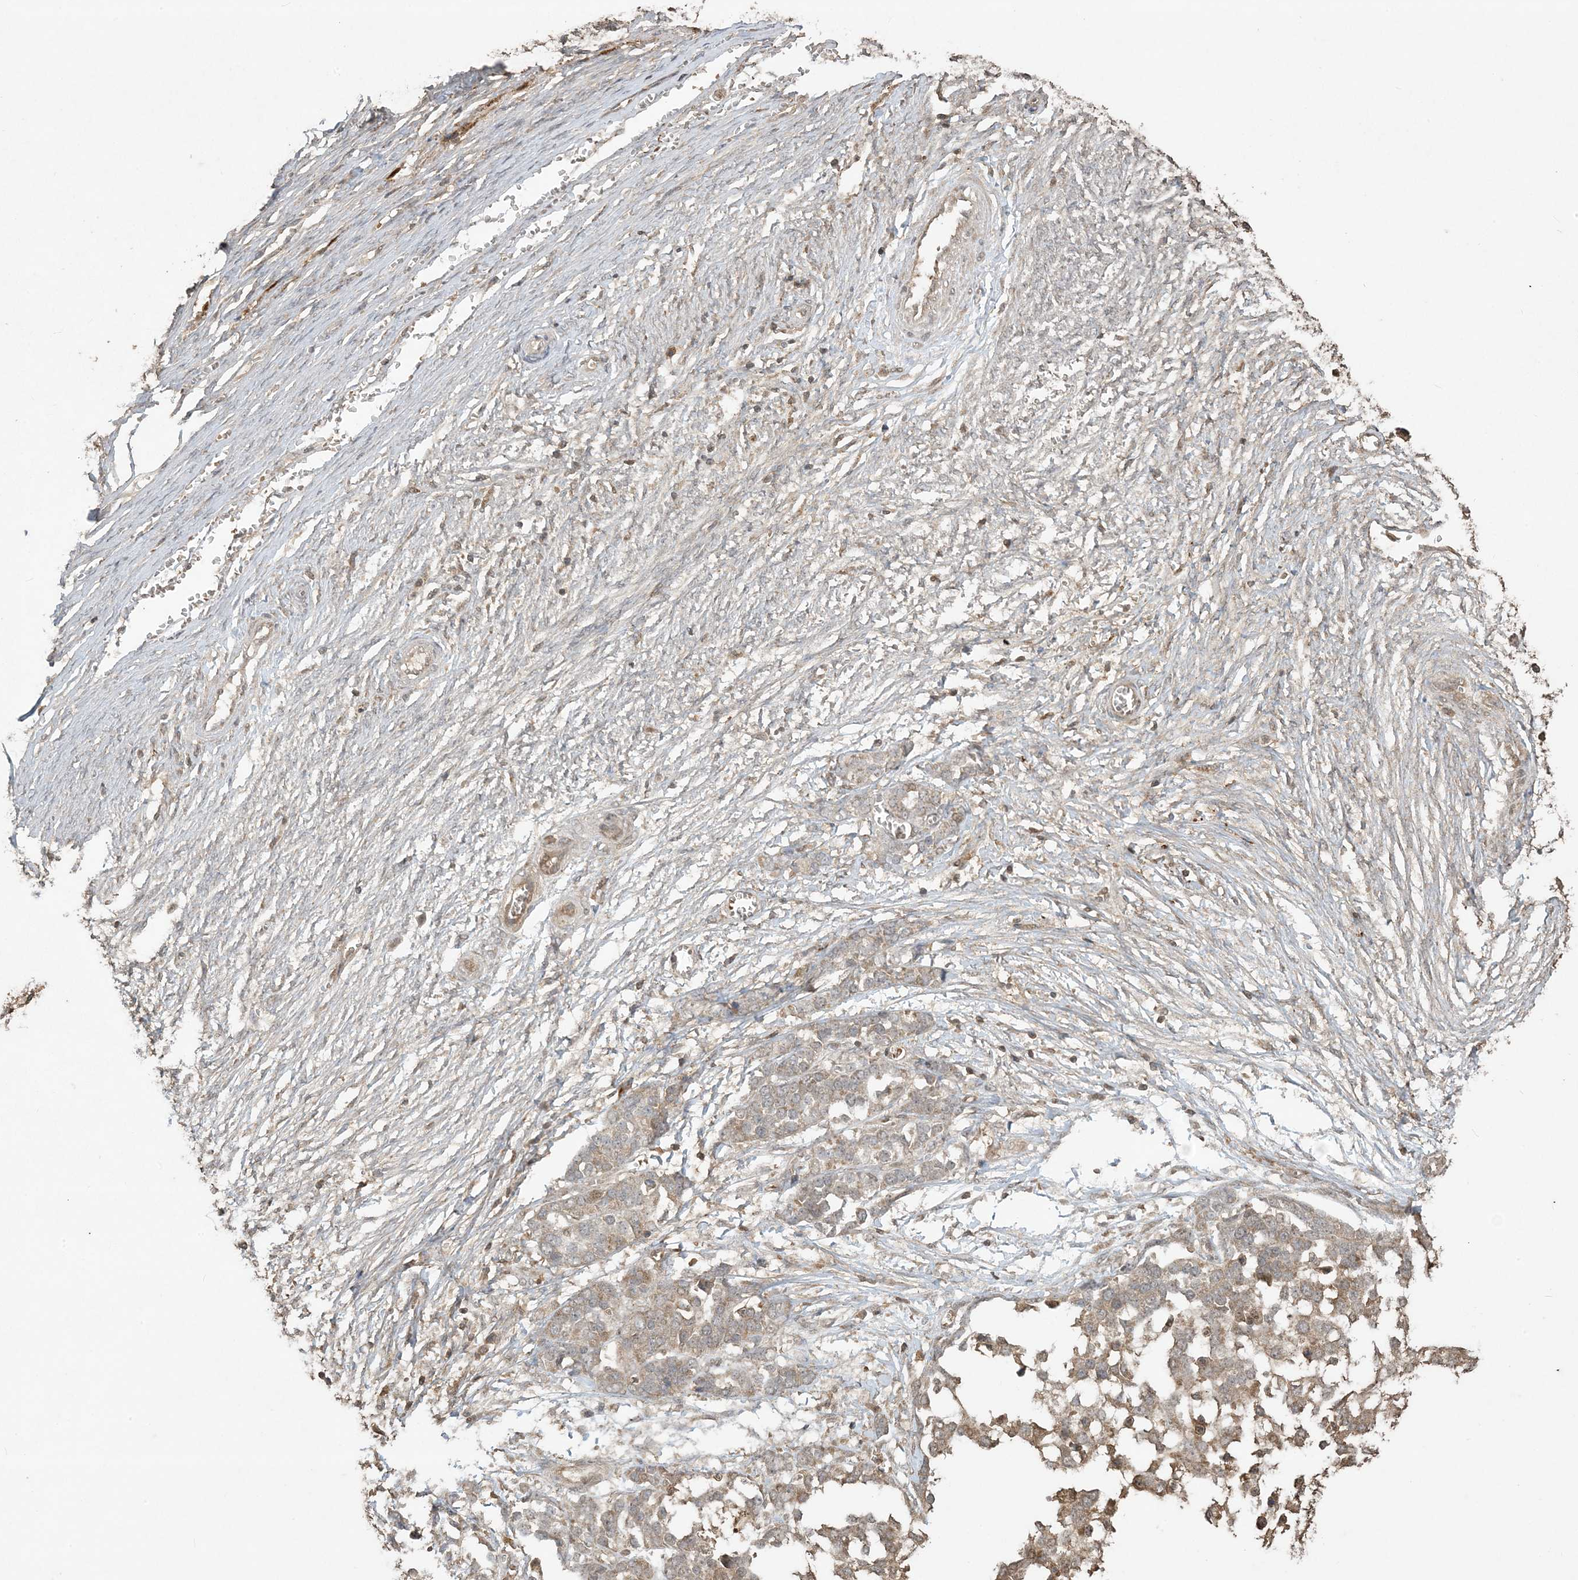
{"staining": {"intensity": "weak", "quantity": ">75%", "location": "cytoplasmic/membranous"}, "tissue": "ovarian cancer", "cell_type": "Tumor cells", "image_type": "cancer", "snomed": [{"axis": "morphology", "description": "Cystadenocarcinoma, serous, NOS"}, {"axis": "topography", "description": "Ovary"}], "caption": "A histopathology image showing weak cytoplasmic/membranous expression in about >75% of tumor cells in serous cystadenocarcinoma (ovarian), as visualized by brown immunohistochemical staining.", "gene": "EFCAB8", "patient": {"sex": "female", "age": 44}}